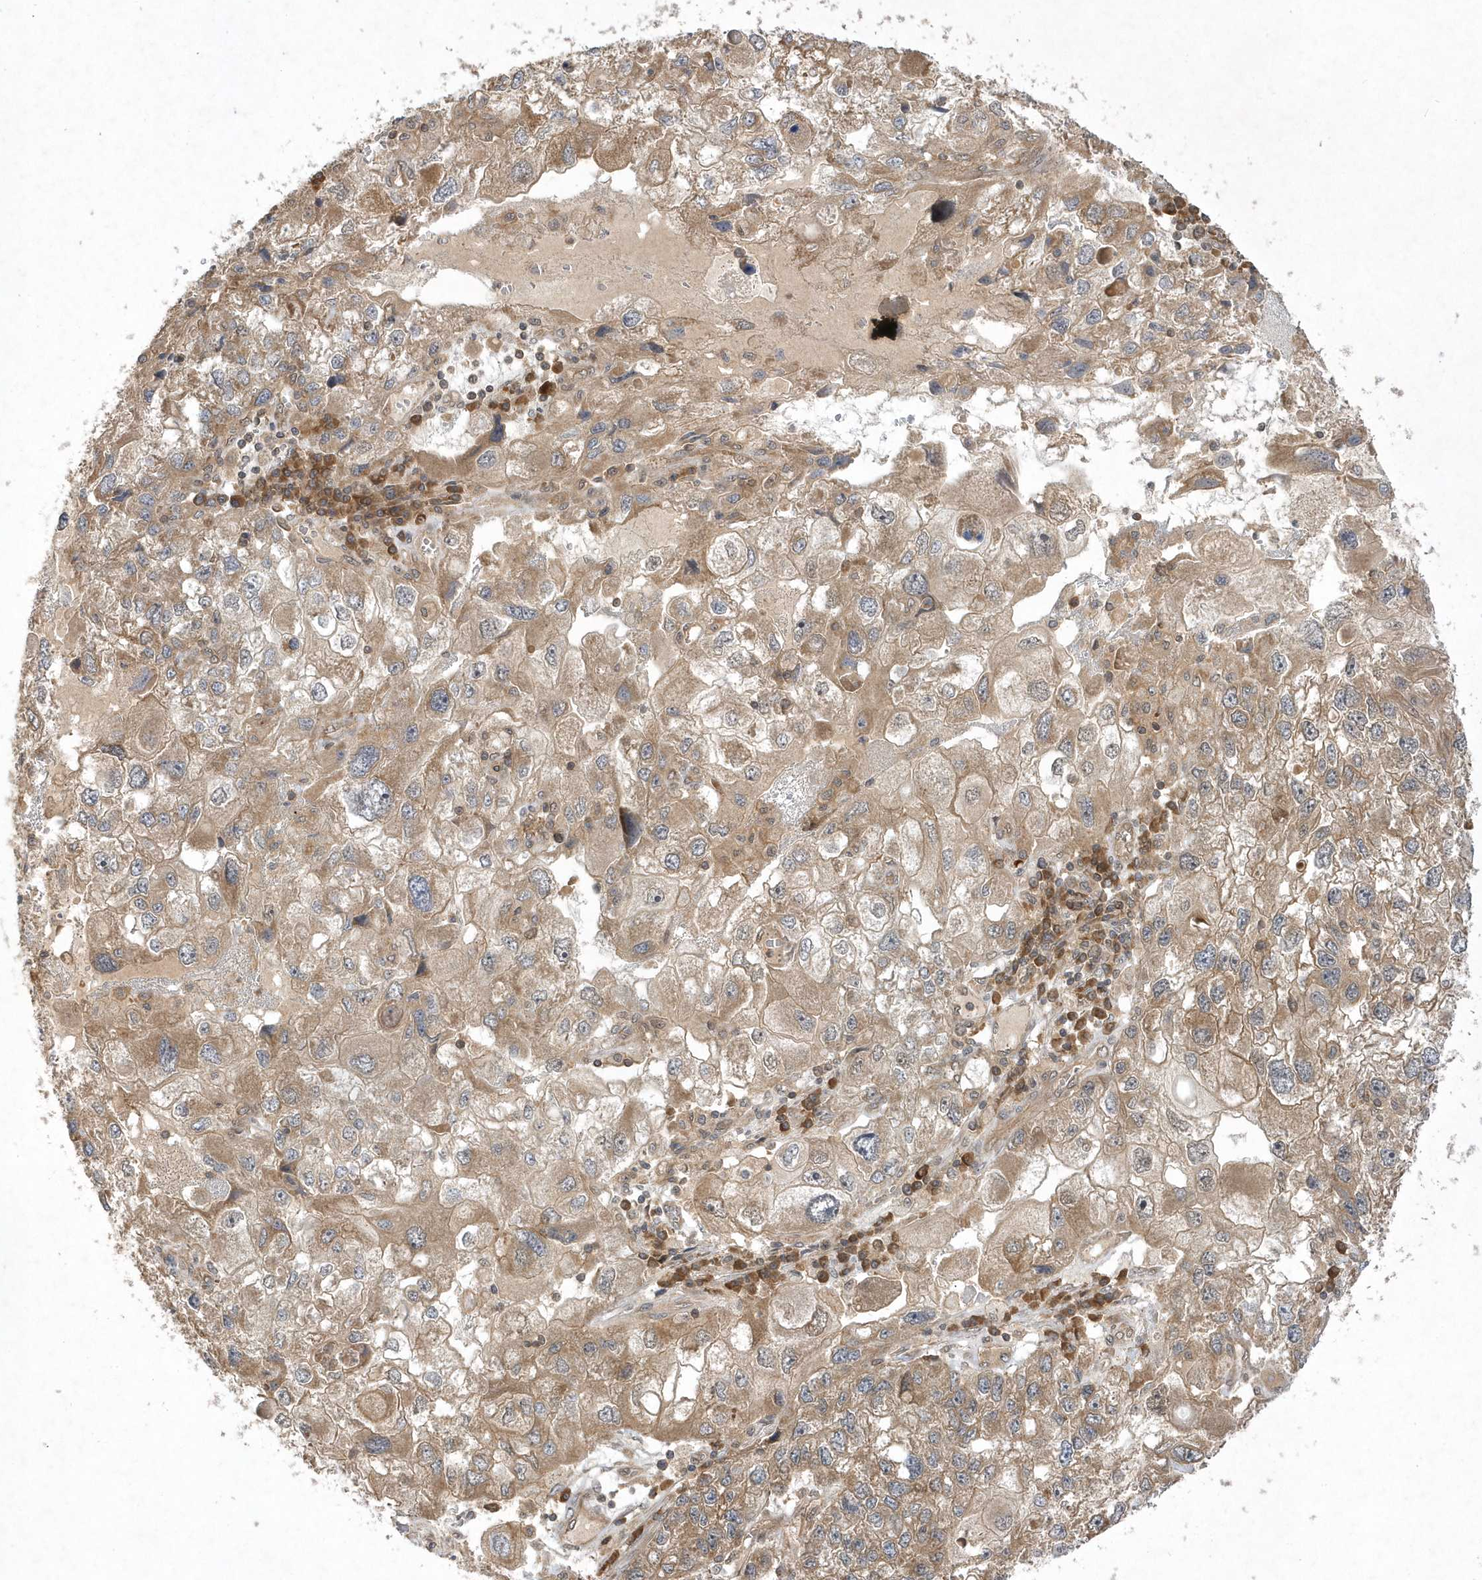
{"staining": {"intensity": "moderate", "quantity": ">75%", "location": "cytoplasmic/membranous"}, "tissue": "endometrial cancer", "cell_type": "Tumor cells", "image_type": "cancer", "snomed": [{"axis": "morphology", "description": "Adenocarcinoma, NOS"}, {"axis": "topography", "description": "Endometrium"}], "caption": "Human endometrial adenocarcinoma stained with a protein marker demonstrates moderate staining in tumor cells.", "gene": "GFM2", "patient": {"sex": "female", "age": 49}}